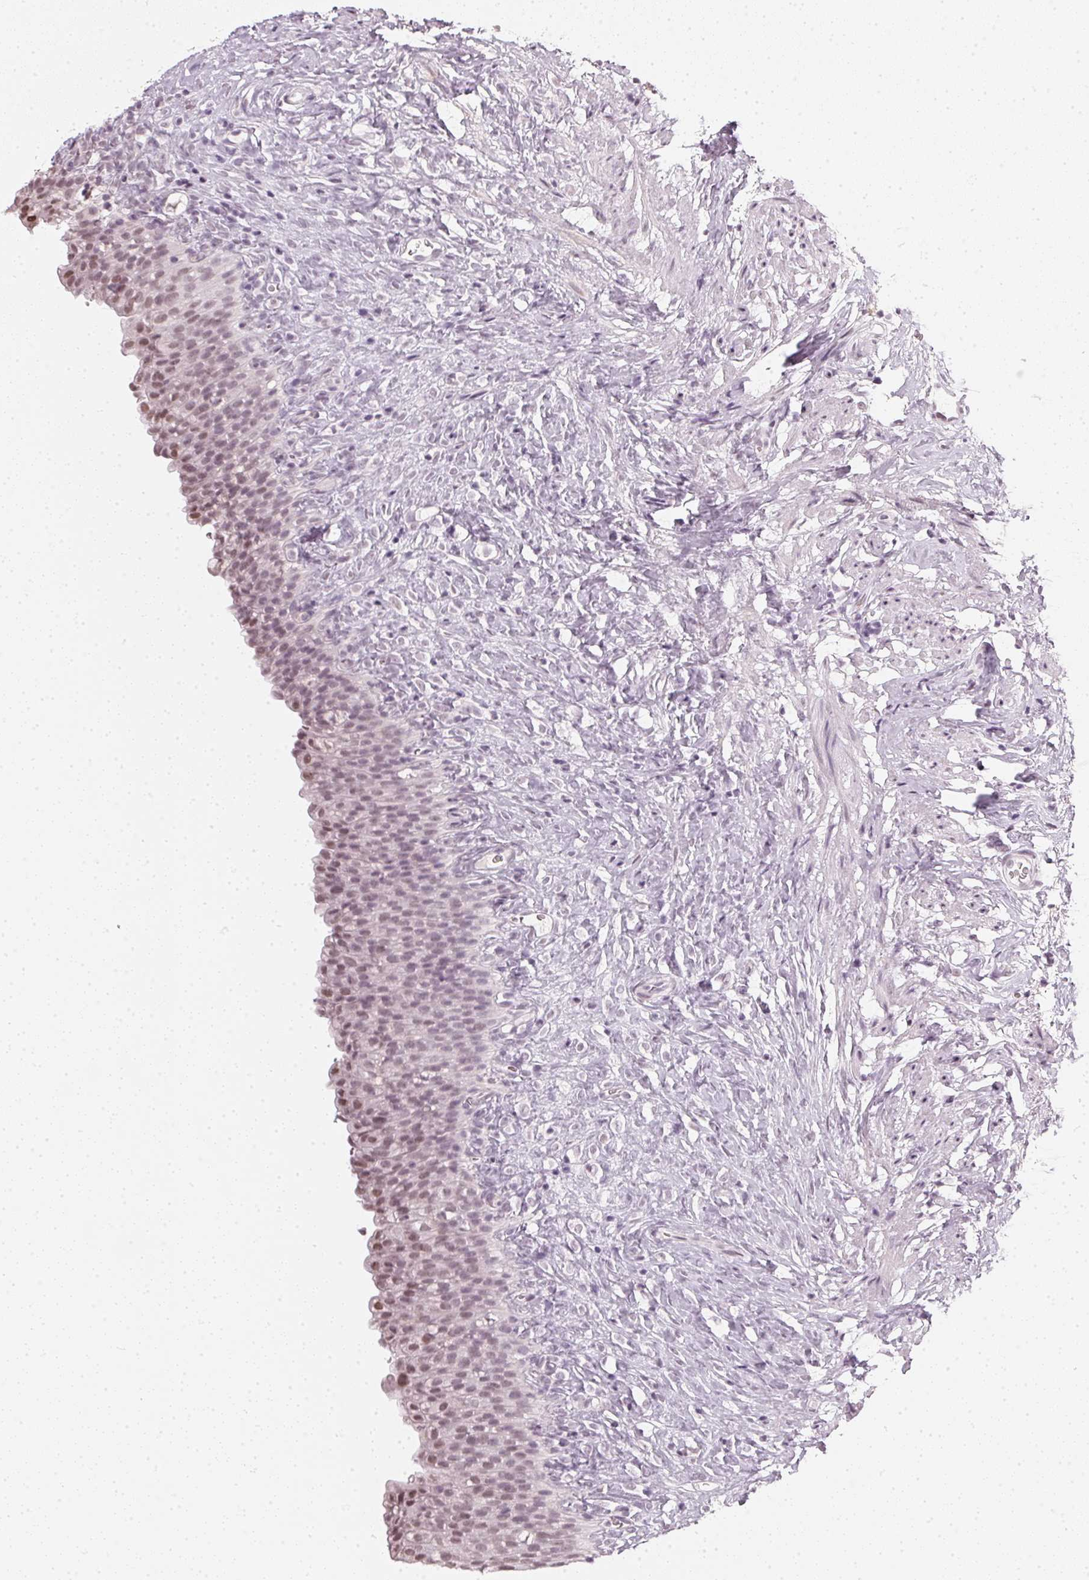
{"staining": {"intensity": "weak", "quantity": ">75%", "location": "nuclear"}, "tissue": "urinary bladder", "cell_type": "Urothelial cells", "image_type": "normal", "snomed": [{"axis": "morphology", "description": "Normal tissue, NOS"}, {"axis": "topography", "description": "Urinary bladder"}, {"axis": "topography", "description": "Prostate"}], "caption": "IHC micrograph of benign urinary bladder stained for a protein (brown), which demonstrates low levels of weak nuclear expression in about >75% of urothelial cells.", "gene": "DNAJC6", "patient": {"sex": "male", "age": 76}}